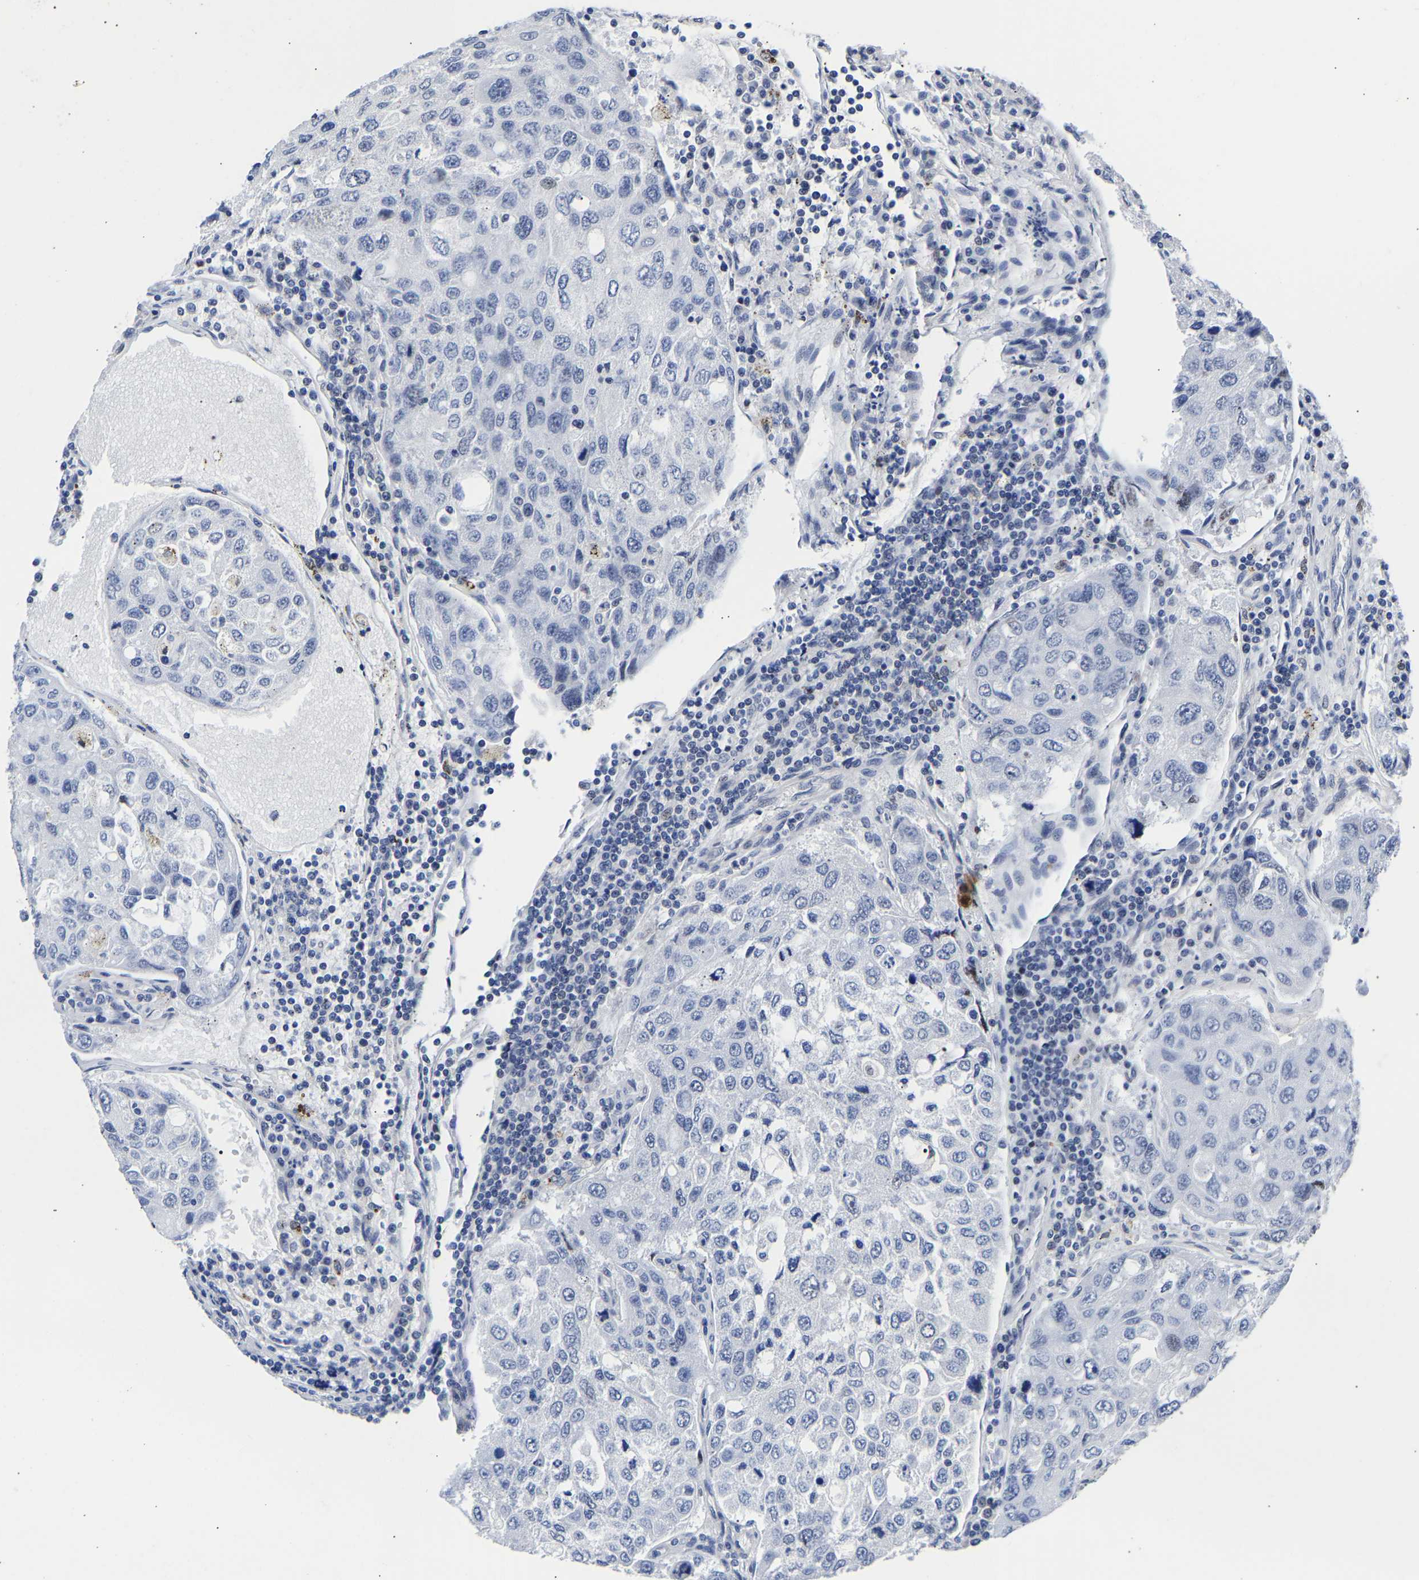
{"staining": {"intensity": "negative", "quantity": "none", "location": "none"}, "tissue": "urothelial cancer", "cell_type": "Tumor cells", "image_type": "cancer", "snomed": [{"axis": "morphology", "description": "Urothelial carcinoma, High grade"}, {"axis": "topography", "description": "Lymph node"}, {"axis": "topography", "description": "Urinary bladder"}], "caption": "The IHC image has no significant positivity in tumor cells of urothelial carcinoma (high-grade) tissue.", "gene": "CCDC6", "patient": {"sex": "male", "age": 51}}